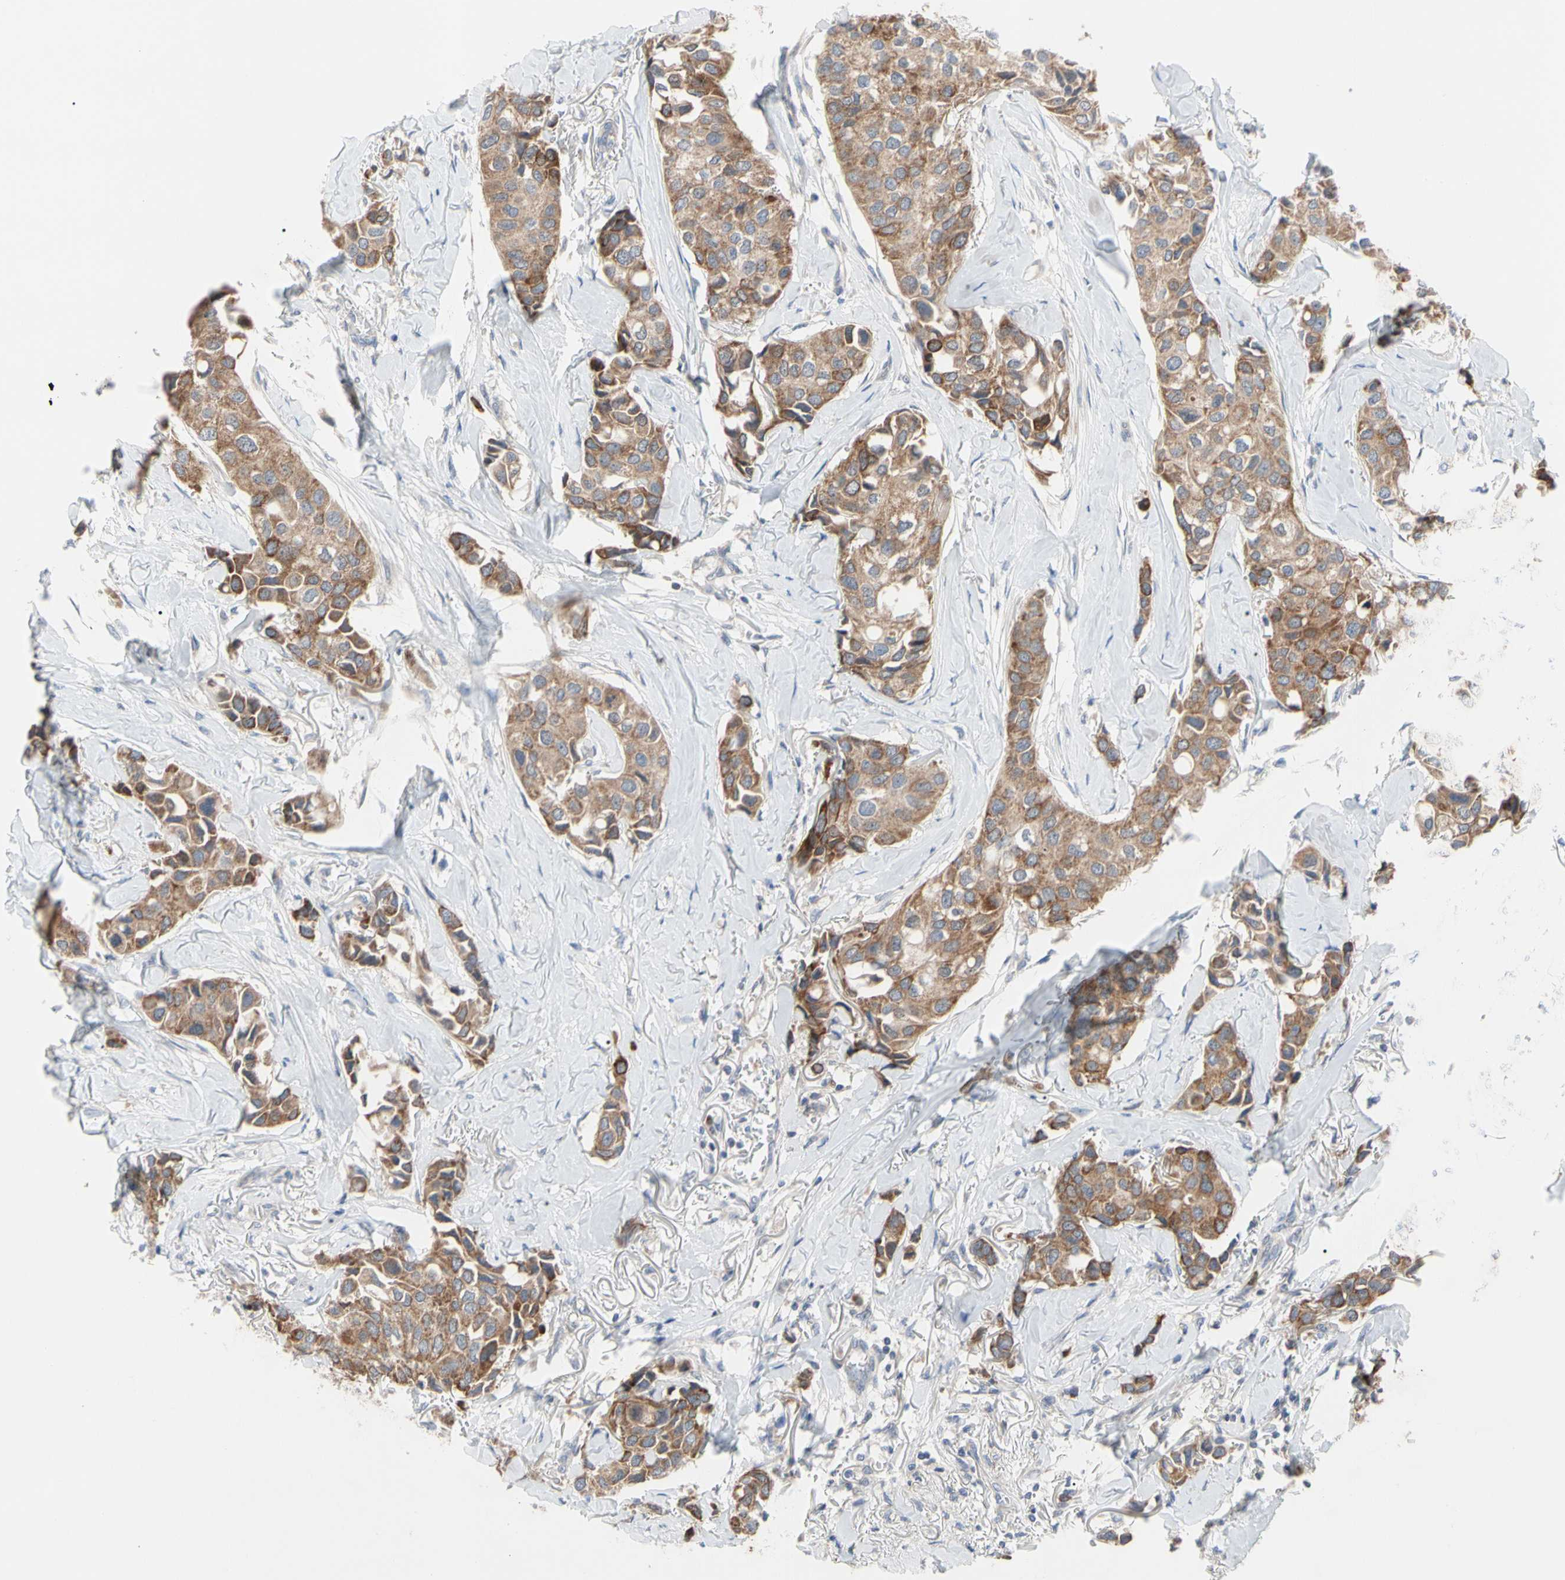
{"staining": {"intensity": "moderate", "quantity": ">75%", "location": "cytoplasmic/membranous"}, "tissue": "breast cancer", "cell_type": "Tumor cells", "image_type": "cancer", "snomed": [{"axis": "morphology", "description": "Duct carcinoma"}, {"axis": "topography", "description": "Breast"}], "caption": "The immunohistochemical stain labels moderate cytoplasmic/membranous expression in tumor cells of breast cancer tissue. (DAB (3,3'-diaminobenzidine) IHC with brightfield microscopy, high magnification).", "gene": "MCL1", "patient": {"sex": "female", "age": 80}}